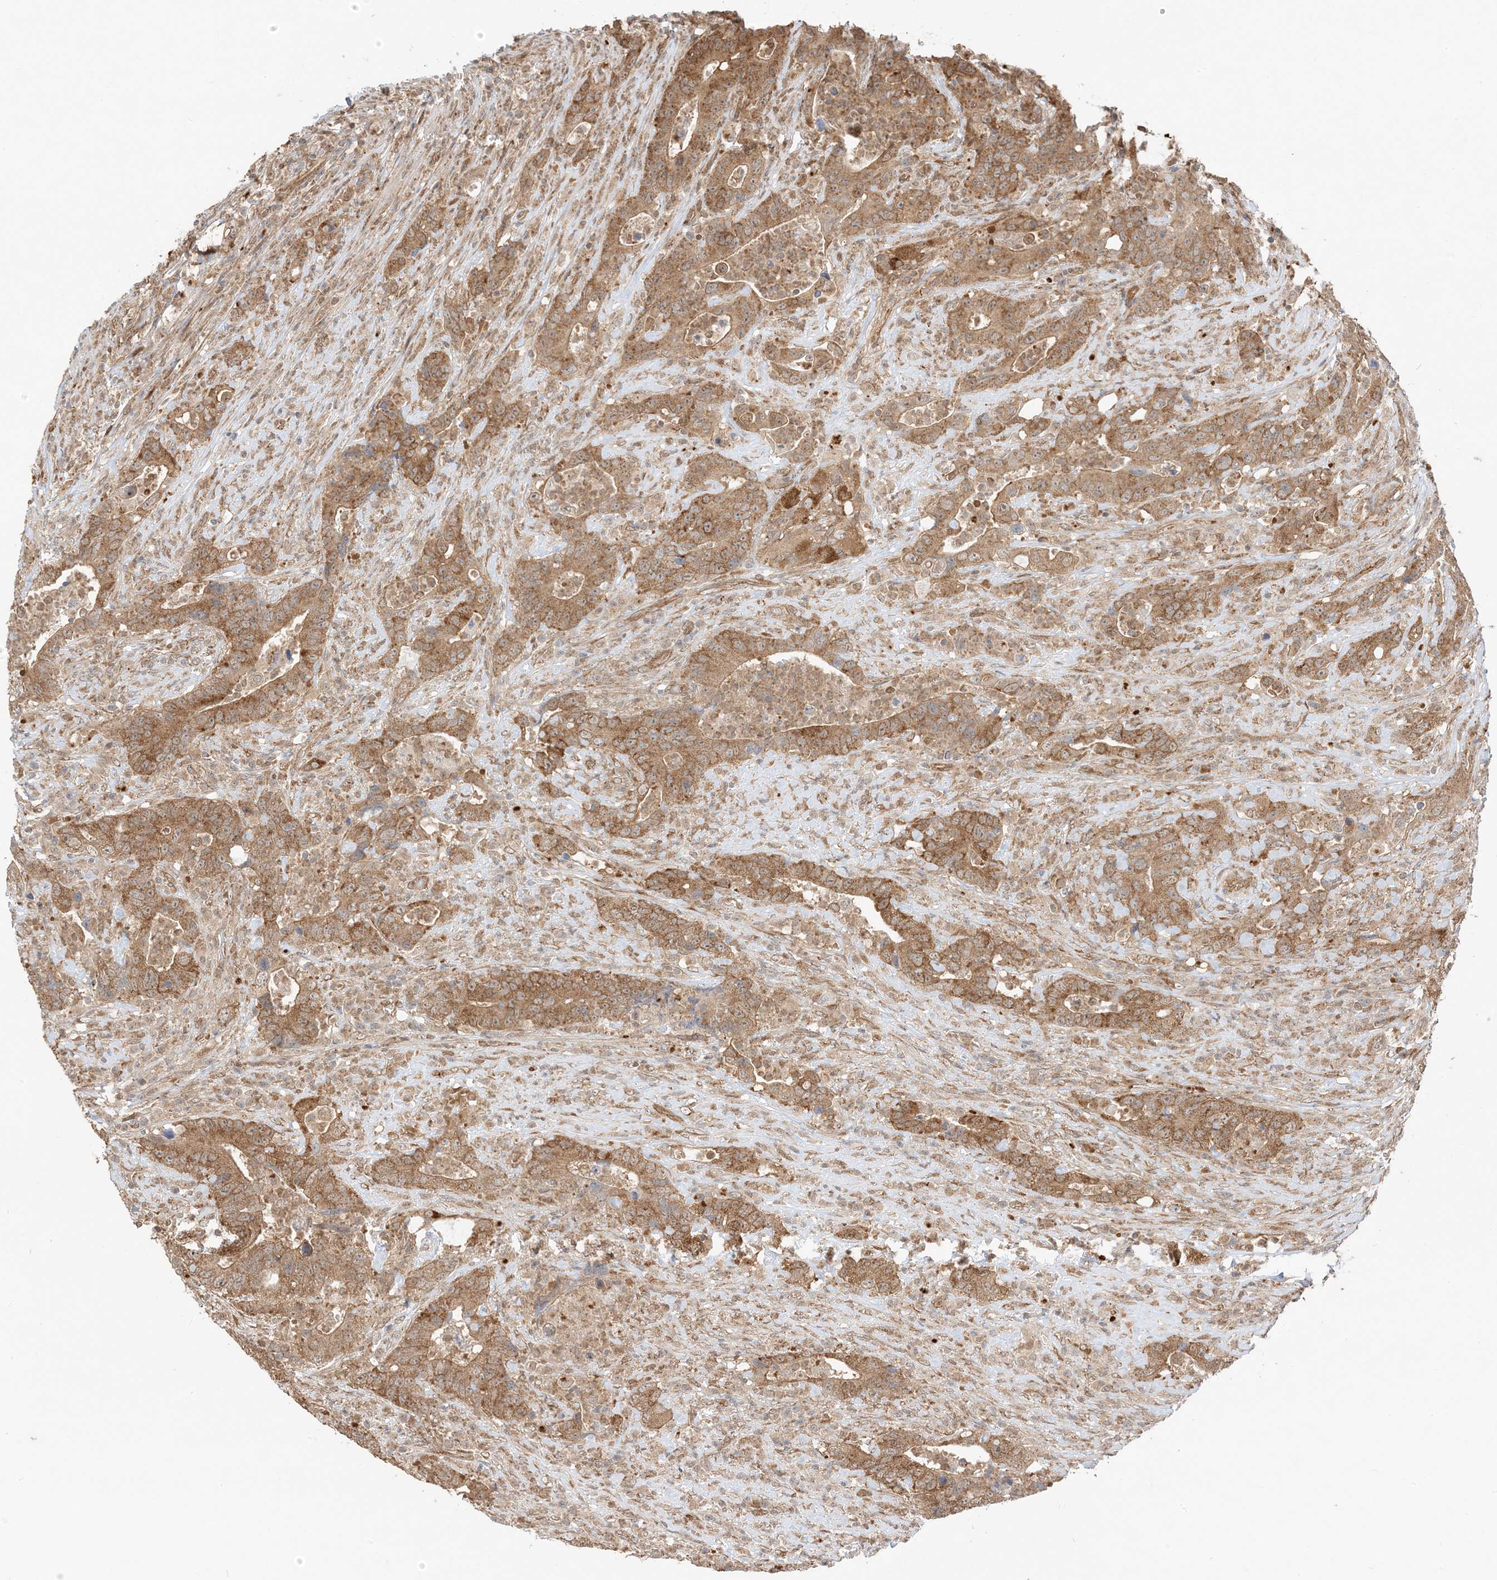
{"staining": {"intensity": "moderate", "quantity": ">75%", "location": "cytoplasmic/membranous"}, "tissue": "colorectal cancer", "cell_type": "Tumor cells", "image_type": "cancer", "snomed": [{"axis": "morphology", "description": "Adenocarcinoma, NOS"}, {"axis": "topography", "description": "Colon"}], "caption": "Colorectal adenocarcinoma stained with a protein marker reveals moderate staining in tumor cells.", "gene": "UBAP2L", "patient": {"sex": "female", "age": 75}}